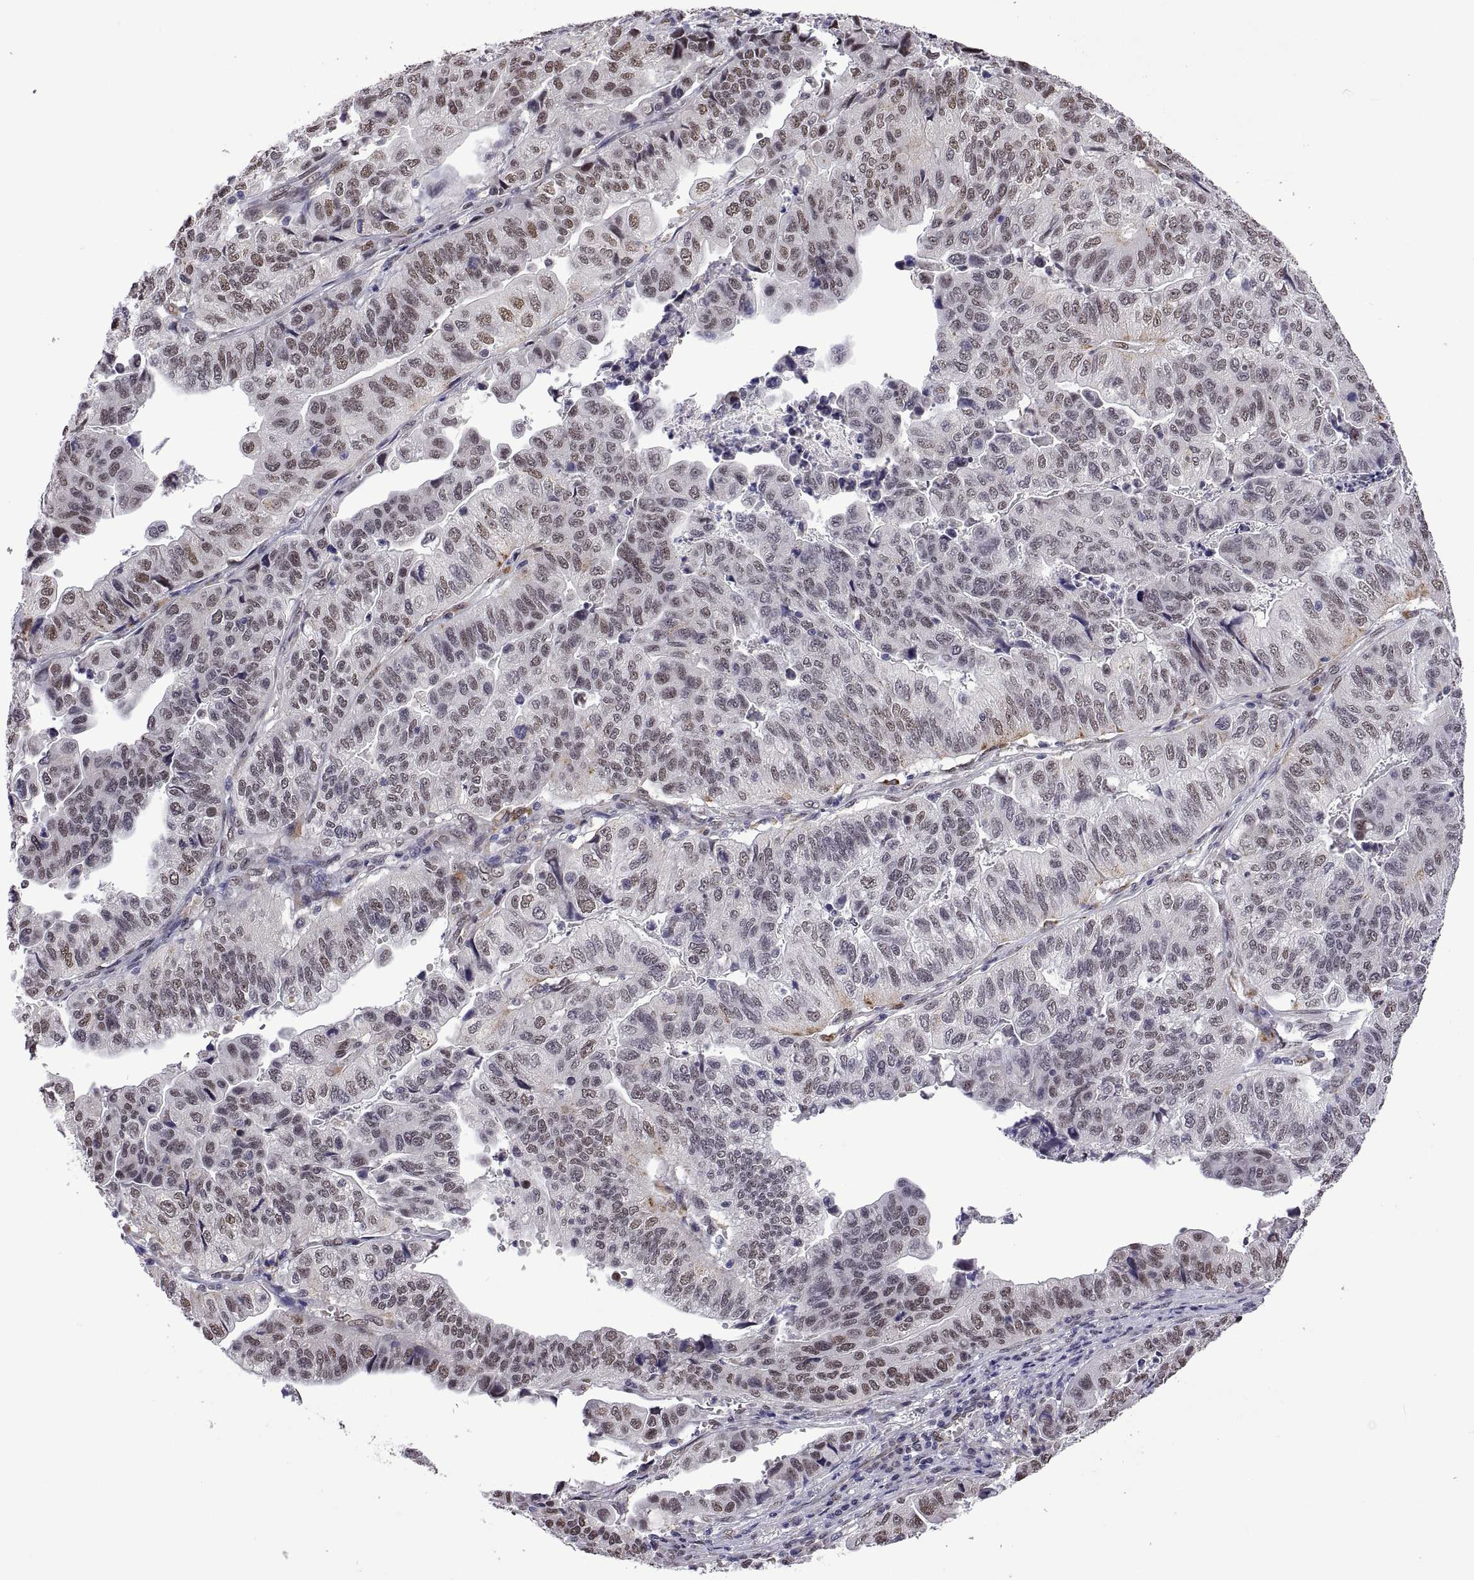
{"staining": {"intensity": "weak", "quantity": ">75%", "location": "nuclear"}, "tissue": "stomach cancer", "cell_type": "Tumor cells", "image_type": "cancer", "snomed": [{"axis": "morphology", "description": "Adenocarcinoma, NOS"}, {"axis": "topography", "description": "Stomach, upper"}], "caption": "Immunohistochemistry (IHC) micrograph of neoplastic tissue: human stomach cancer (adenocarcinoma) stained using immunohistochemistry (IHC) exhibits low levels of weak protein expression localized specifically in the nuclear of tumor cells, appearing as a nuclear brown color.", "gene": "NR4A1", "patient": {"sex": "female", "age": 67}}